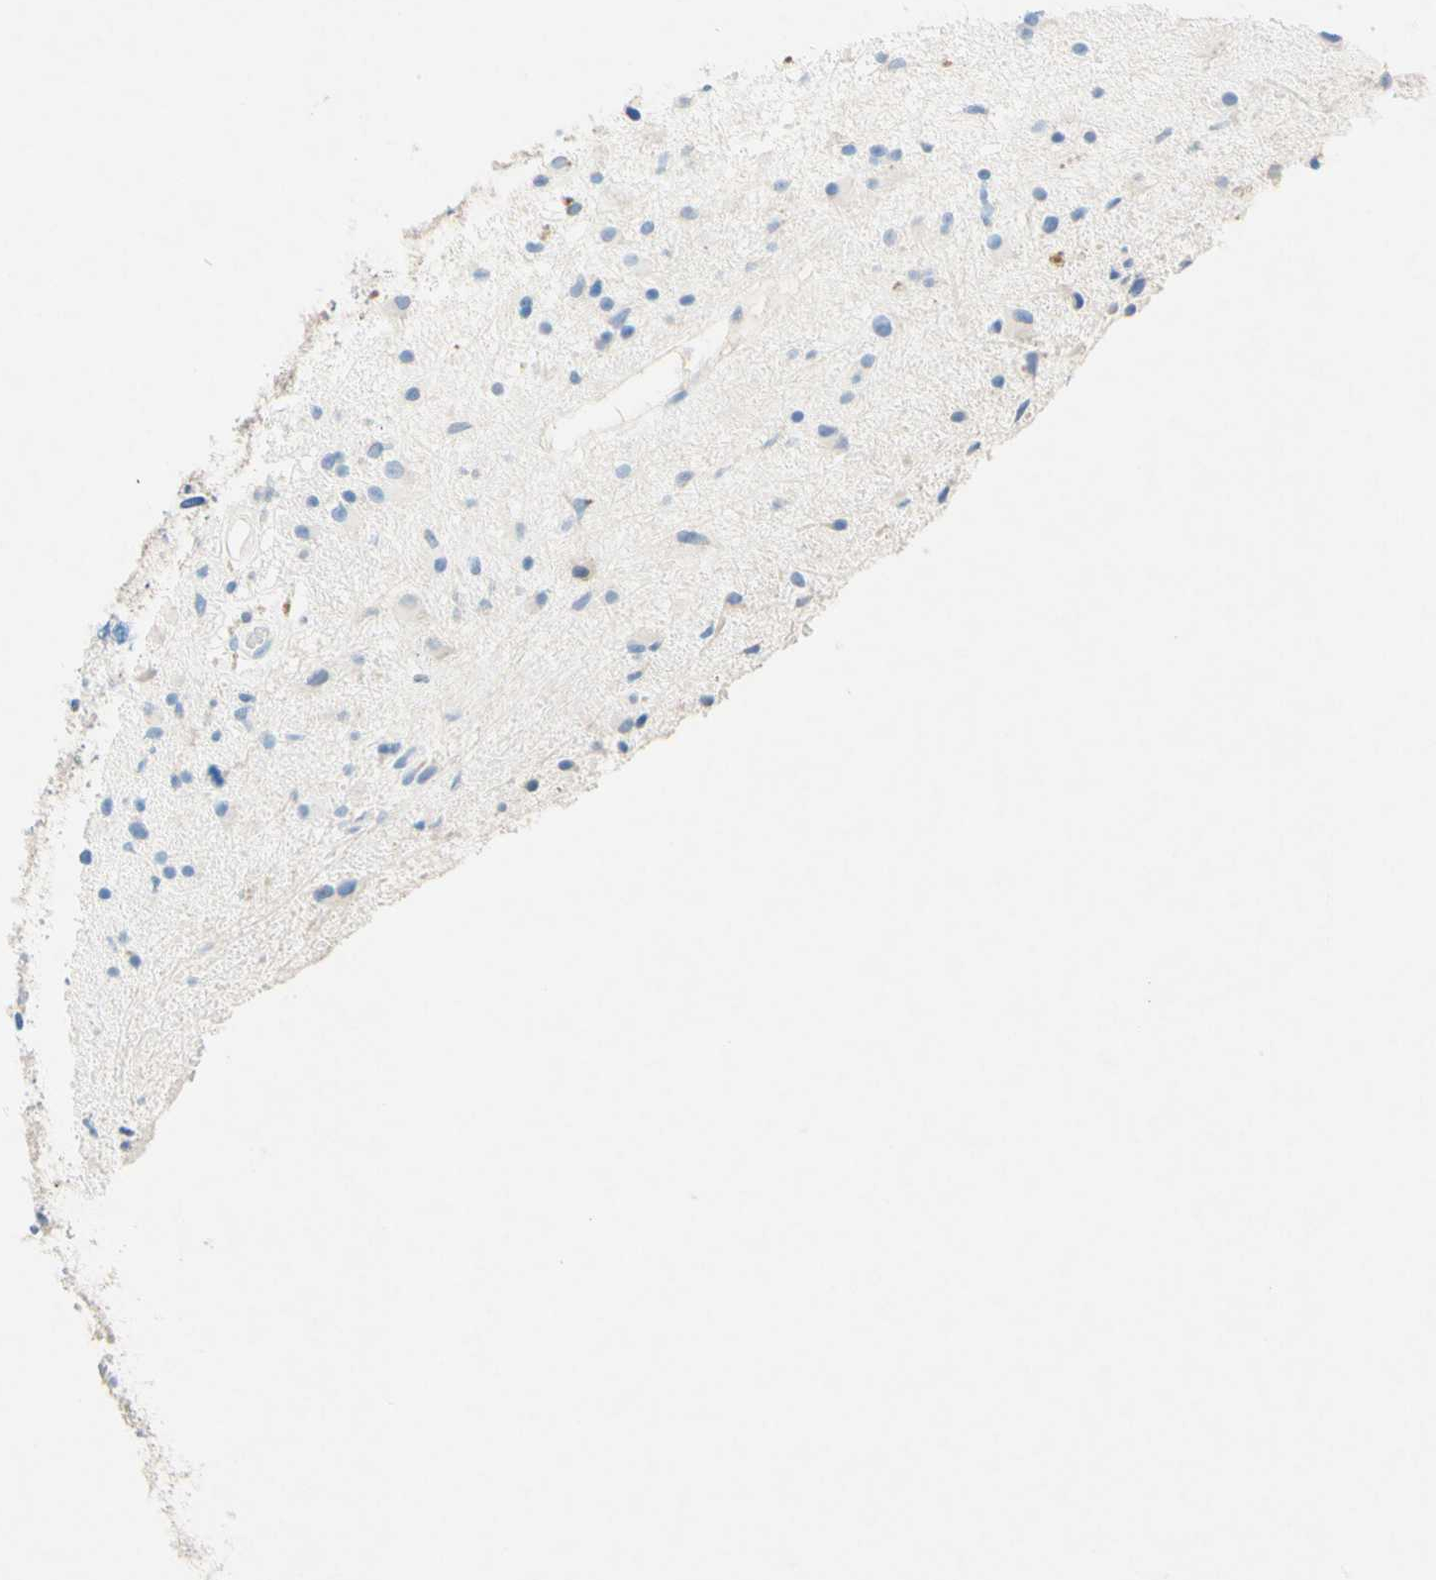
{"staining": {"intensity": "weak", "quantity": "<25%", "location": "cytoplasmic/membranous"}, "tissue": "glioma", "cell_type": "Tumor cells", "image_type": "cancer", "snomed": [{"axis": "morphology", "description": "Glioma, malignant, High grade"}, {"axis": "topography", "description": "Brain"}], "caption": "Immunohistochemistry image of neoplastic tissue: glioma stained with DAB (3,3'-diaminobenzidine) displays no significant protein expression in tumor cells.", "gene": "SLC46A1", "patient": {"sex": "male", "age": 33}}